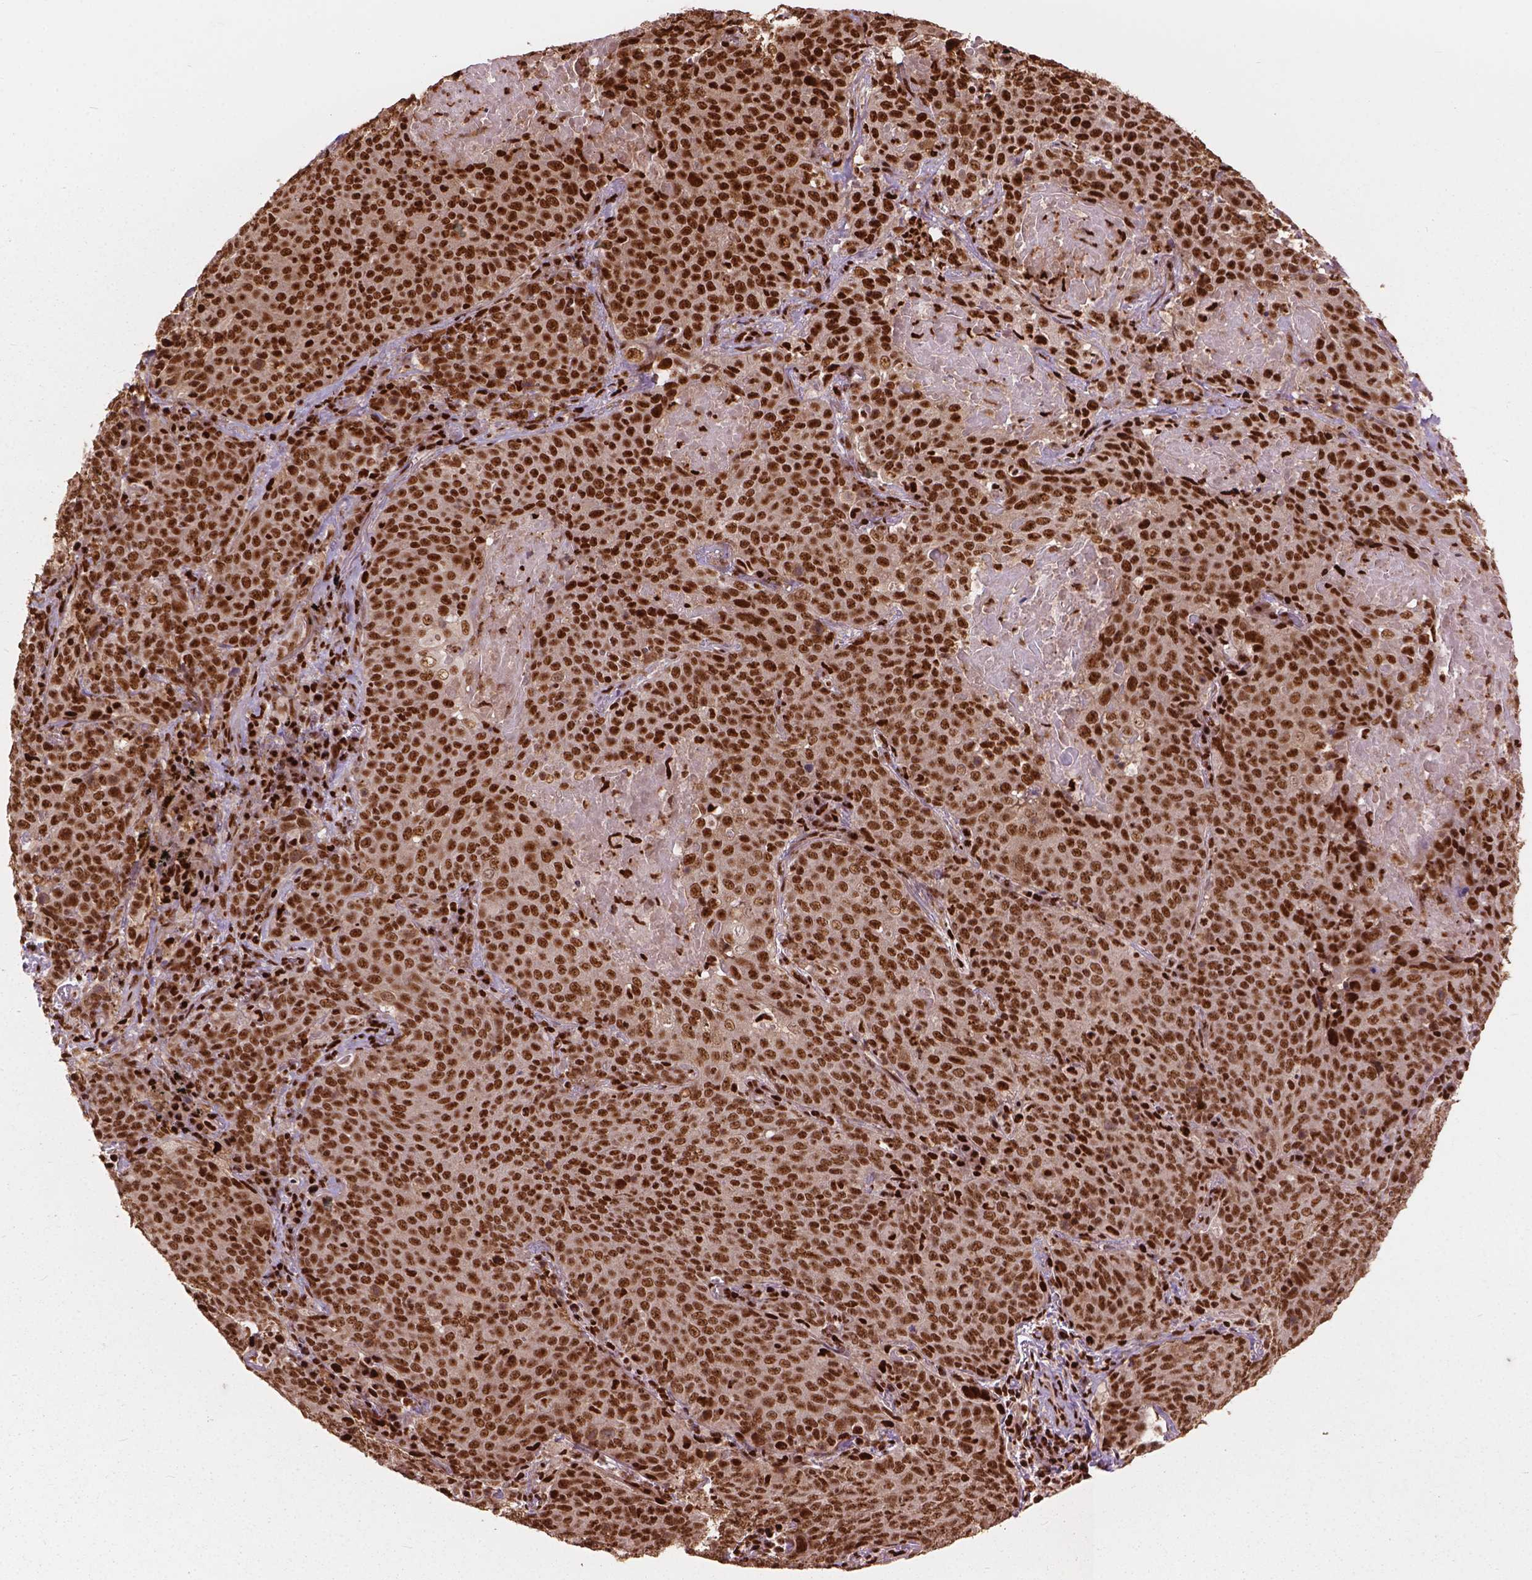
{"staining": {"intensity": "moderate", "quantity": ">75%", "location": "nuclear"}, "tissue": "lung cancer", "cell_type": "Tumor cells", "image_type": "cancer", "snomed": [{"axis": "morphology", "description": "Squamous cell carcinoma, NOS"}, {"axis": "topography", "description": "Lung"}], "caption": "High-magnification brightfield microscopy of squamous cell carcinoma (lung) stained with DAB (brown) and counterstained with hematoxylin (blue). tumor cells exhibit moderate nuclear expression is appreciated in approximately>75% of cells.", "gene": "ANP32B", "patient": {"sex": "male", "age": 82}}